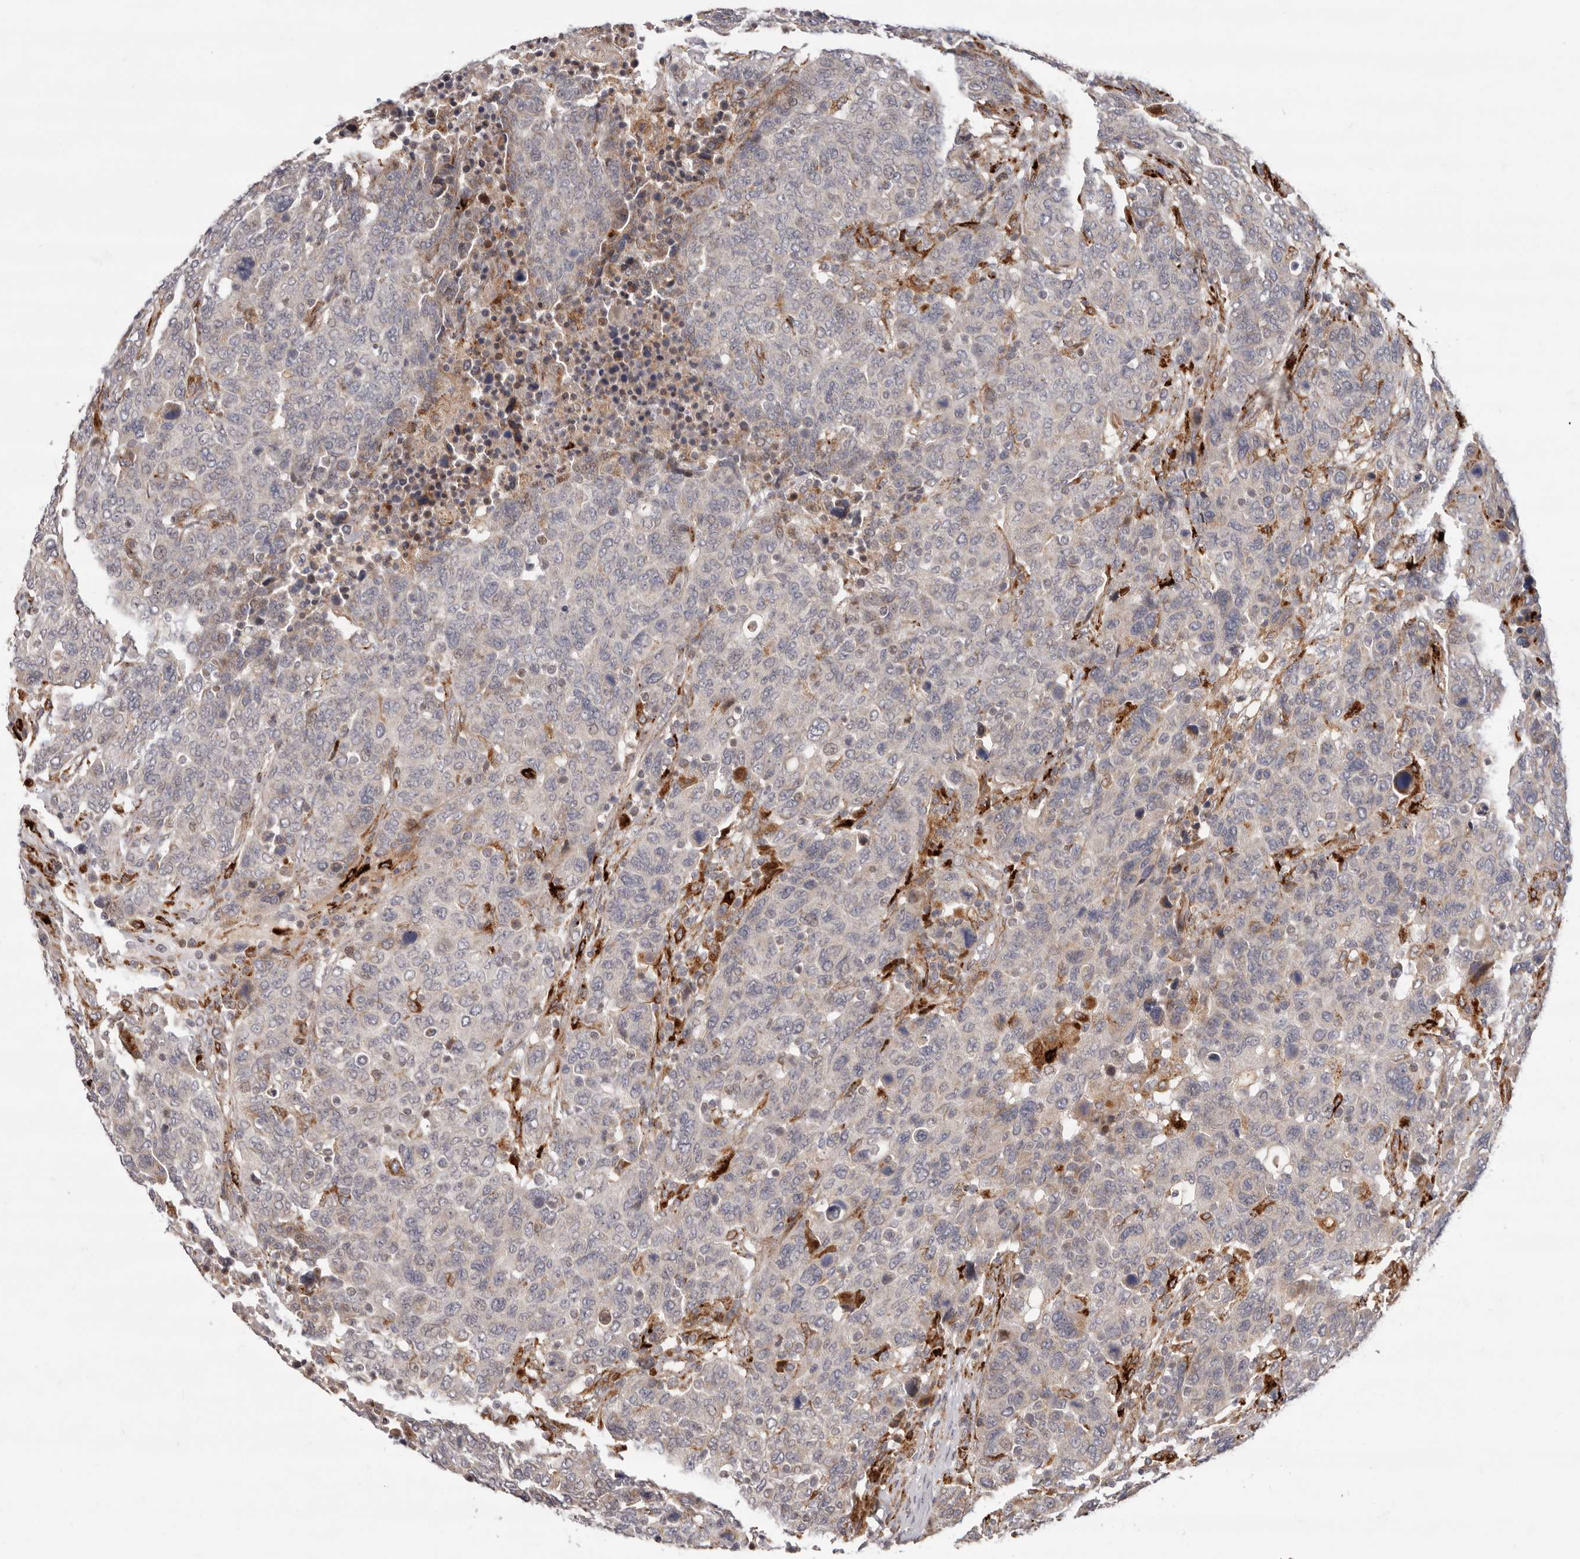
{"staining": {"intensity": "weak", "quantity": "<25%", "location": "cytoplasmic/membranous"}, "tissue": "breast cancer", "cell_type": "Tumor cells", "image_type": "cancer", "snomed": [{"axis": "morphology", "description": "Duct carcinoma"}, {"axis": "topography", "description": "Breast"}], "caption": "Histopathology image shows no significant protein staining in tumor cells of breast invasive ductal carcinoma.", "gene": "TOR3A", "patient": {"sex": "female", "age": 37}}